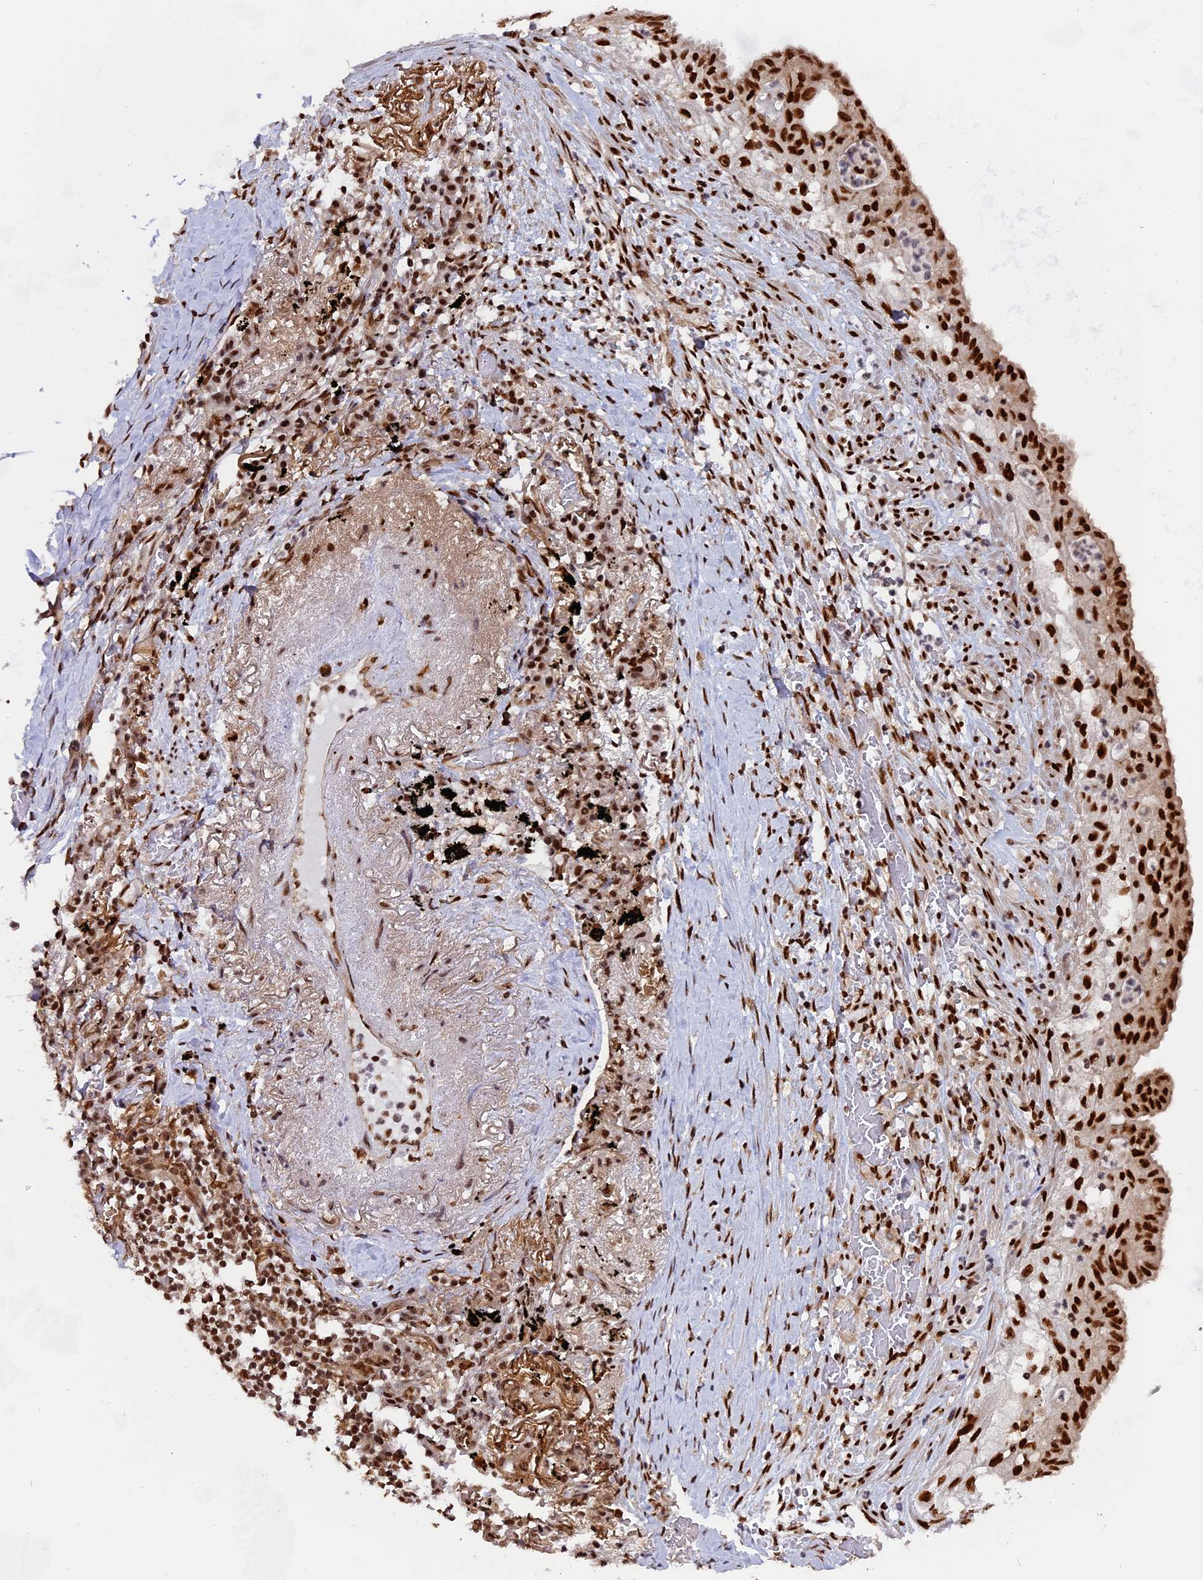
{"staining": {"intensity": "strong", "quantity": ">75%", "location": "nuclear"}, "tissue": "lung cancer", "cell_type": "Tumor cells", "image_type": "cancer", "snomed": [{"axis": "morphology", "description": "Adenocarcinoma, NOS"}, {"axis": "topography", "description": "Lung"}], "caption": "Human lung cancer (adenocarcinoma) stained for a protein (brown) shows strong nuclear positive staining in about >75% of tumor cells.", "gene": "RAMAC", "patient": {"sex": "female", "age": 70}}